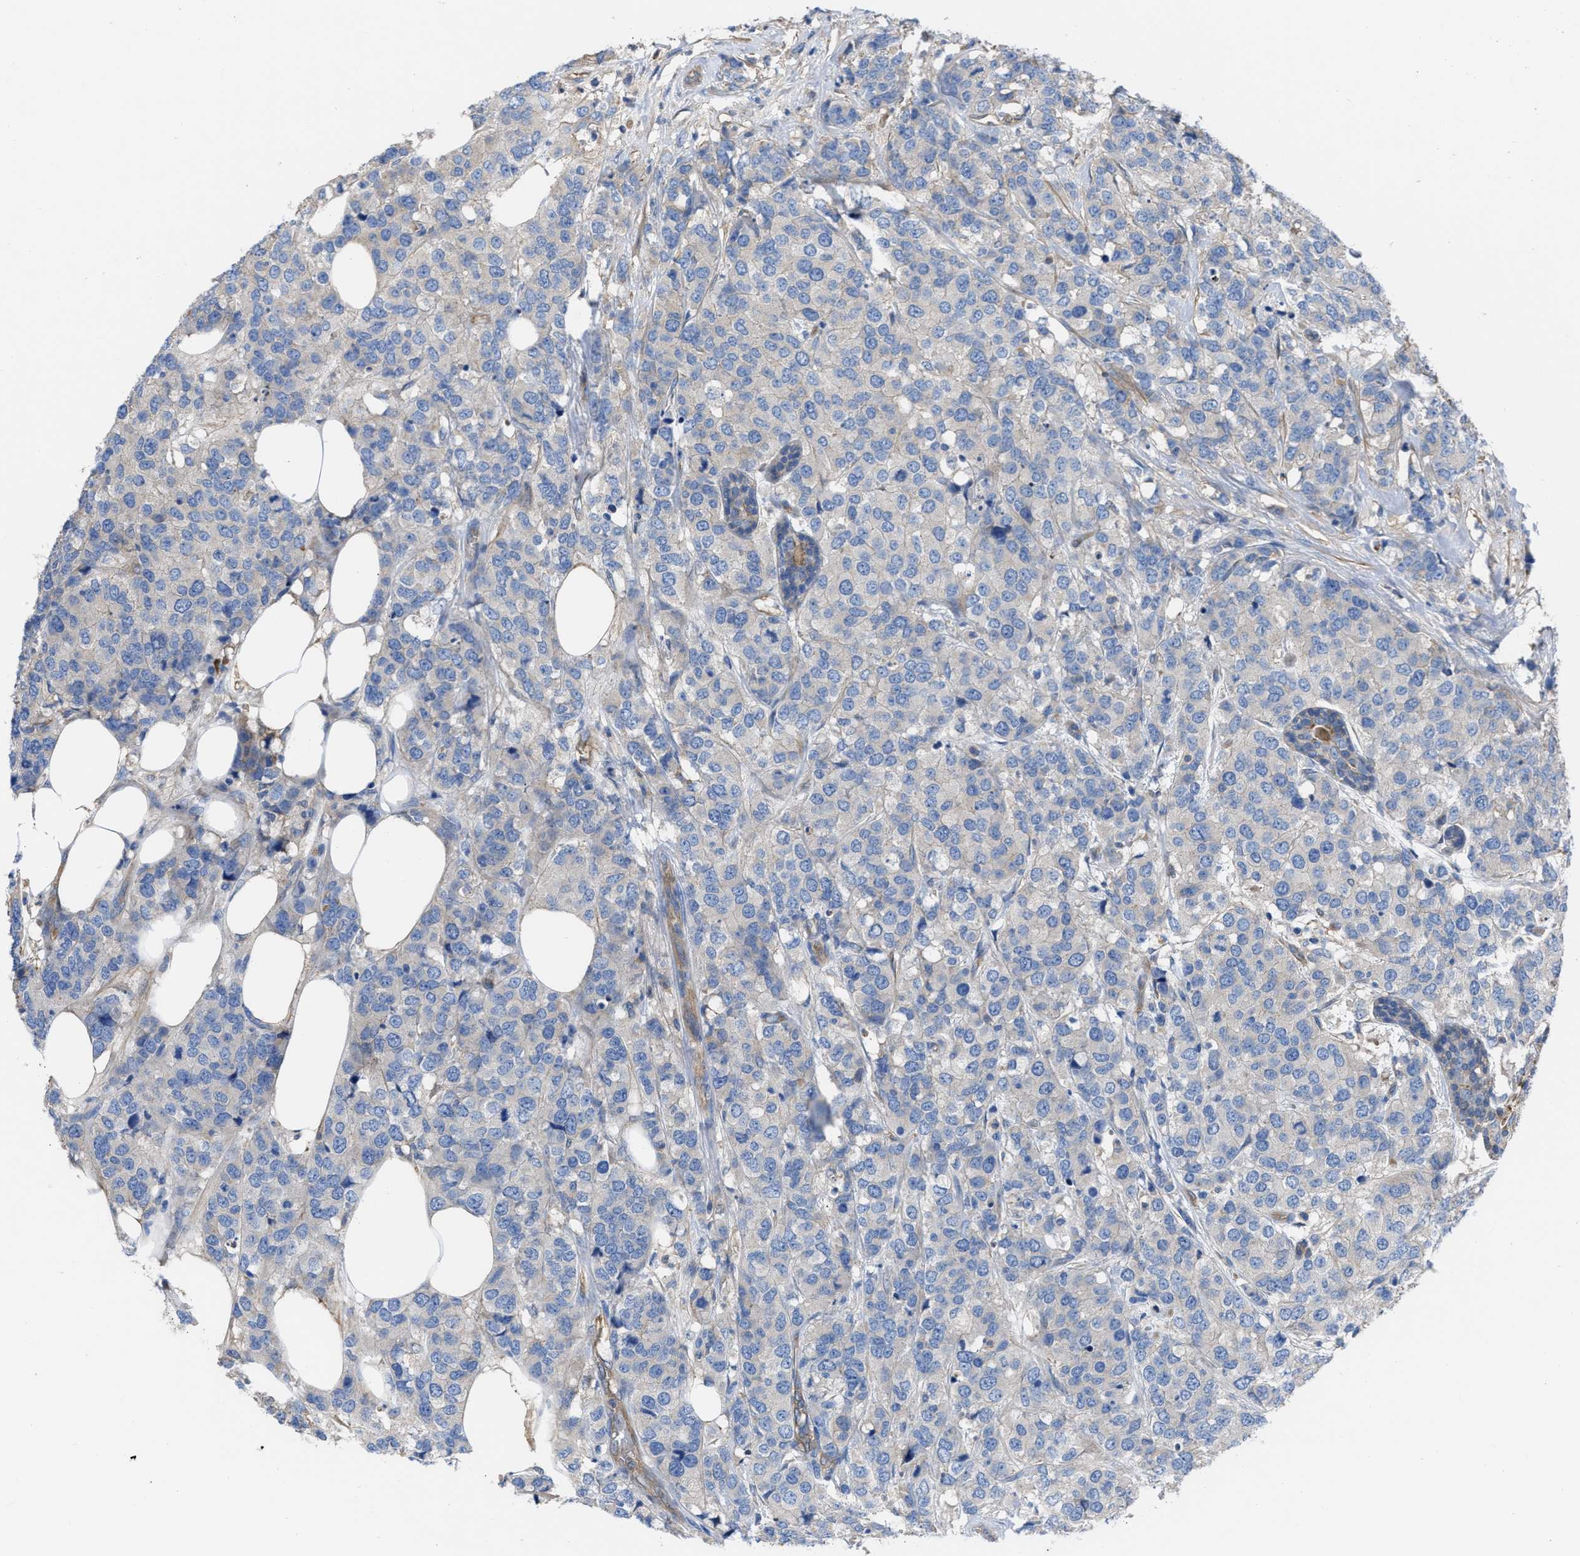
{"staining": {"intensity": "weak", "quantity": "<25%", "location": "cytoplasmic/membranous"}, "tissue": "breast cancer", "cell_type": "Tumor cells", "image_type": "cancer", "snomed": [{"axis": "morphology", "description": "Lobular carcinoma"}, {"axis": "topography", "description": "Breast"}], "caption": "Lobular carcinoma (breast) was stained to show a protein in brown. There is no significant expression in tumor cells. Nuclei are stained in blue.", "gene": "TRIOBP", "patient": {"sex": "female", "age": 59}}